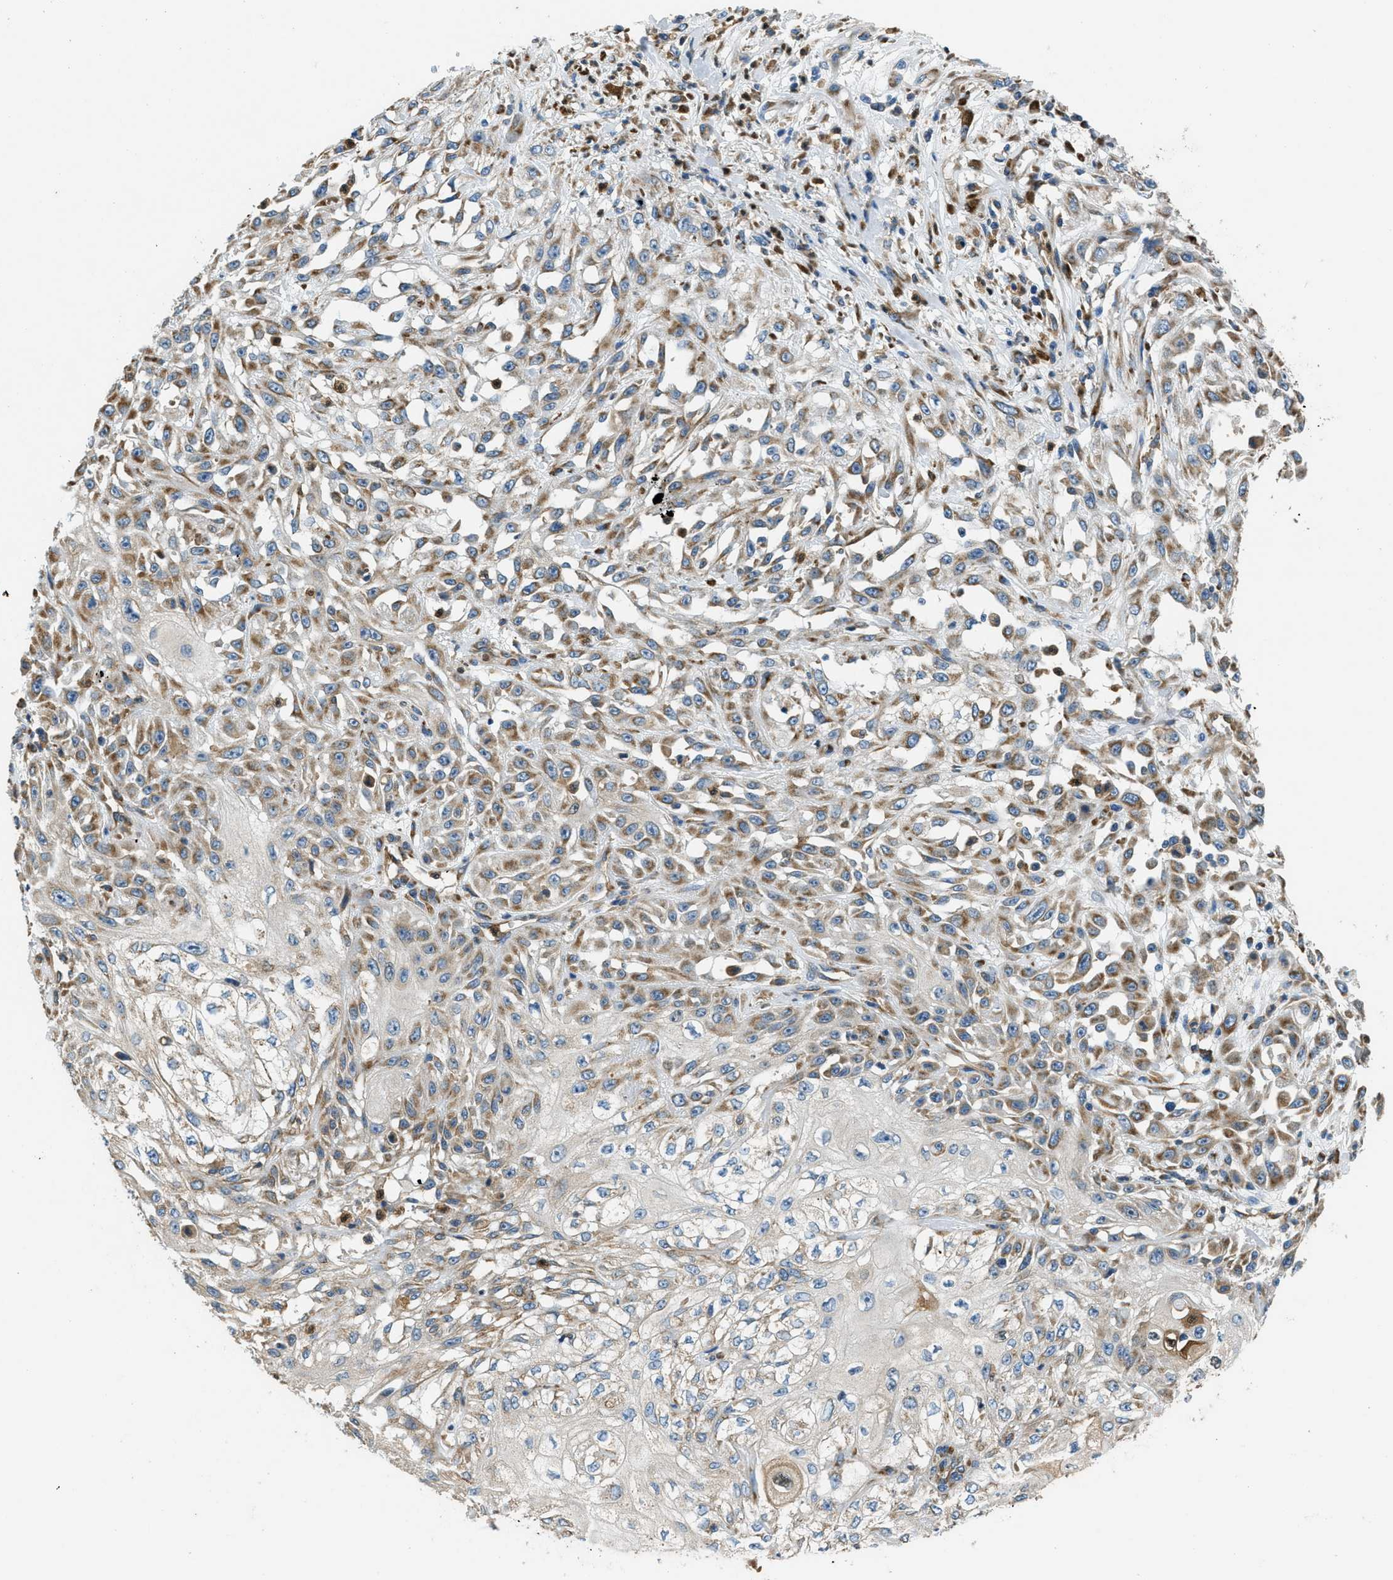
{"staining": {"intensity": "weak", "quantity": ">75%", "location": "cytoplasmic/membranous"}, "tissue": "skin cancer", "cell_type": "Tumor cells", "image_type": "cancer", "snomed": [{"axis": "morphology", "description": "Squamous cell carcinoma, NOS"}, {"axis": "morphology", "description": "Squamous cell carcinoma, metastatic, NOS"}, {"axis": "topography", "description": "Skin"}, {"axis": "topography", "description": "Lymph node"}], "caption": "Skin squamous cell carcinoma stained for a protein (brown) displays weak cytoplasmic/membranous positive staining in about >75% of tumor cells.", "gene": "GIMAP8", "patient": {"sex": "male", "age": 75}}